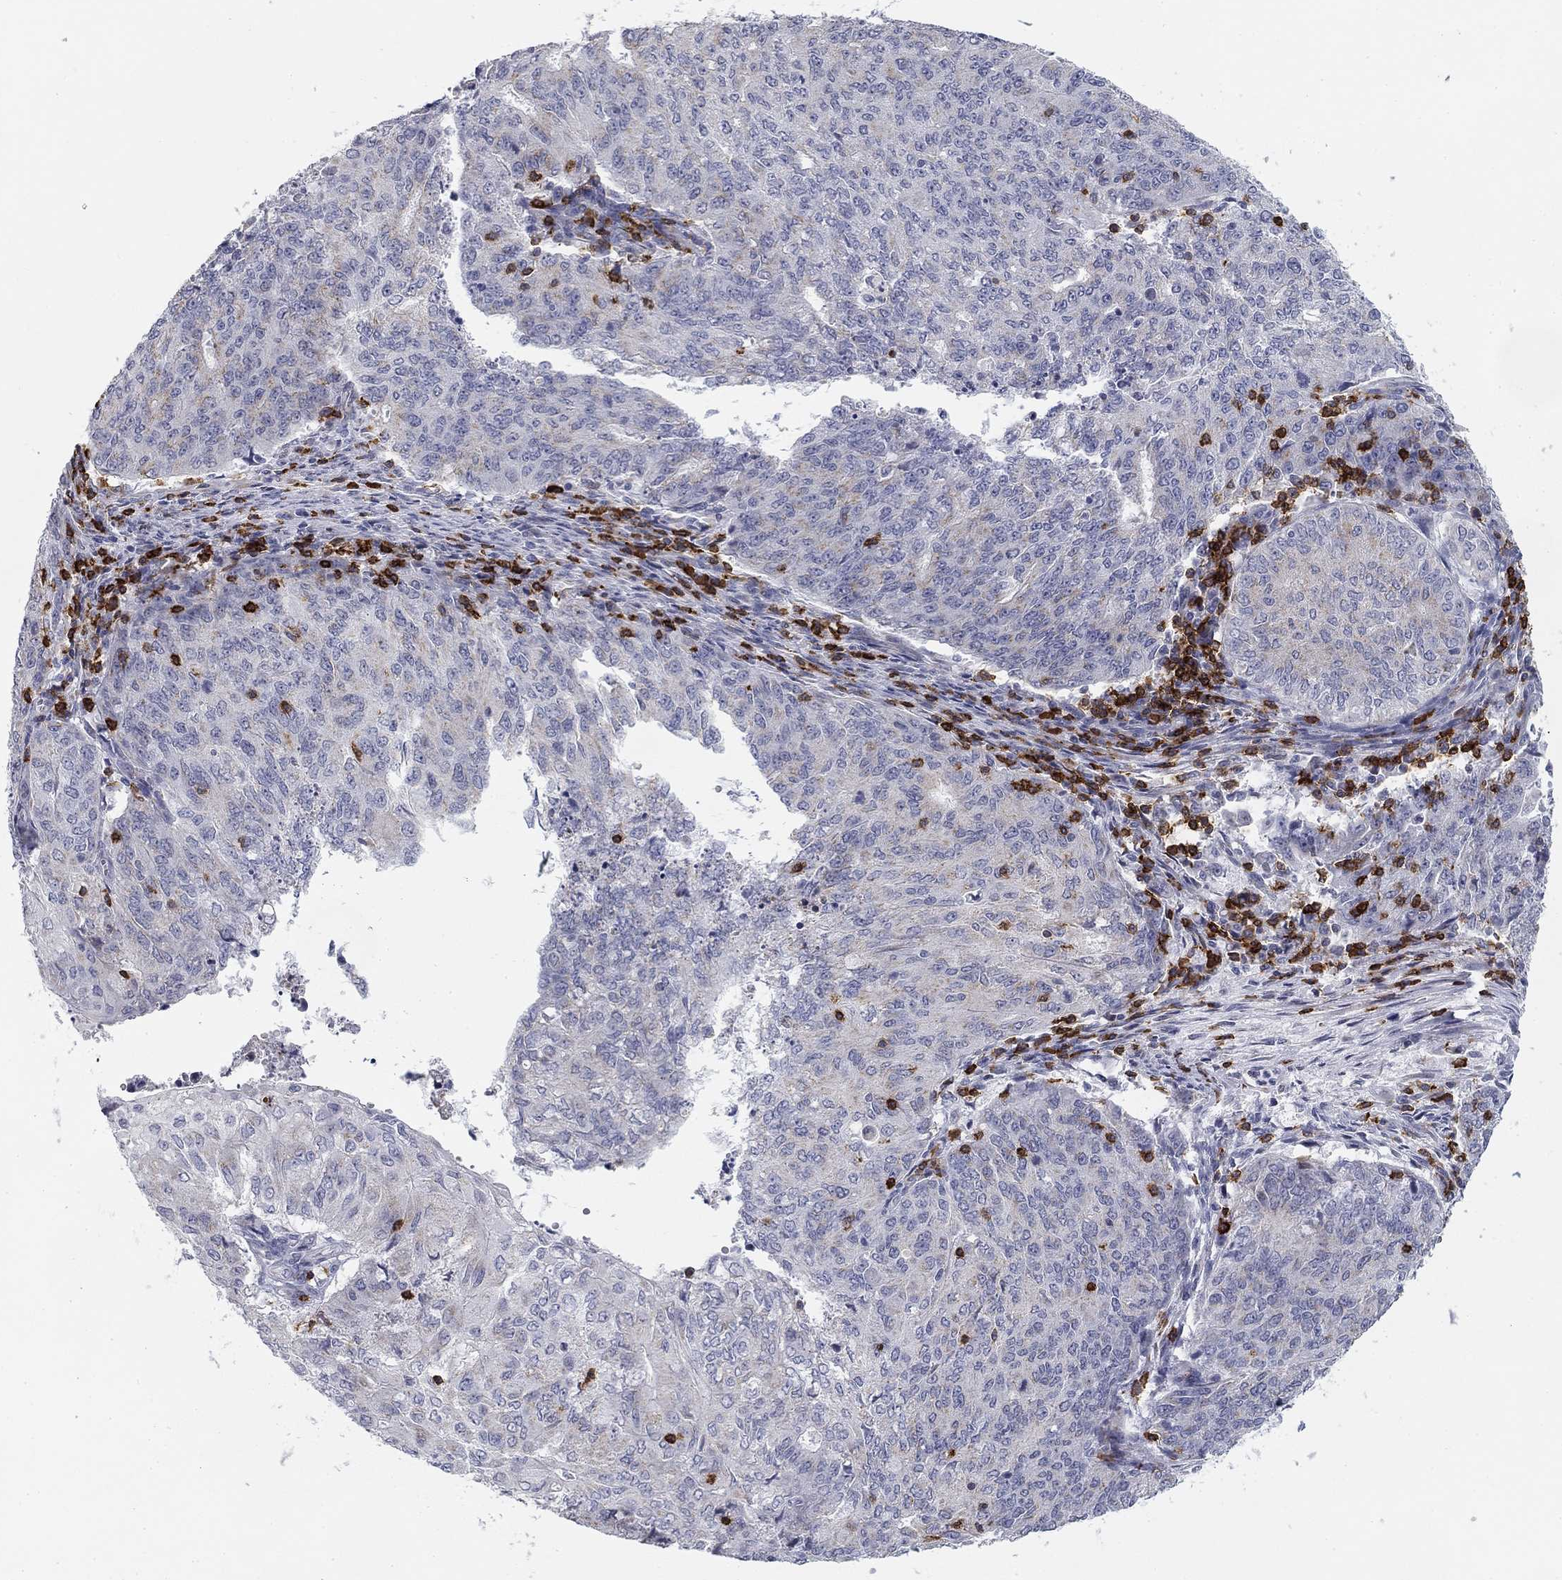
{"staining": {"intensity": "negative", "quantity": "none", "location": "none"}, "tissue": "endometrial cancer", "cell_type": "Tumor cells", "image_type": "cancer", "snomed": [{"axis": "morphology", "description": "Adenocarcinoma, NOS"}, {"axis": "topography", "description": "Endometrium"}], "caption": "Immunohistochemistry image of neoplastic tissue: human endometrial cancer stained with DAB shows no significant protein staining in tumor cells.", "gene": "TRAT1", "patient": {"sex": "female", "age": 82}}